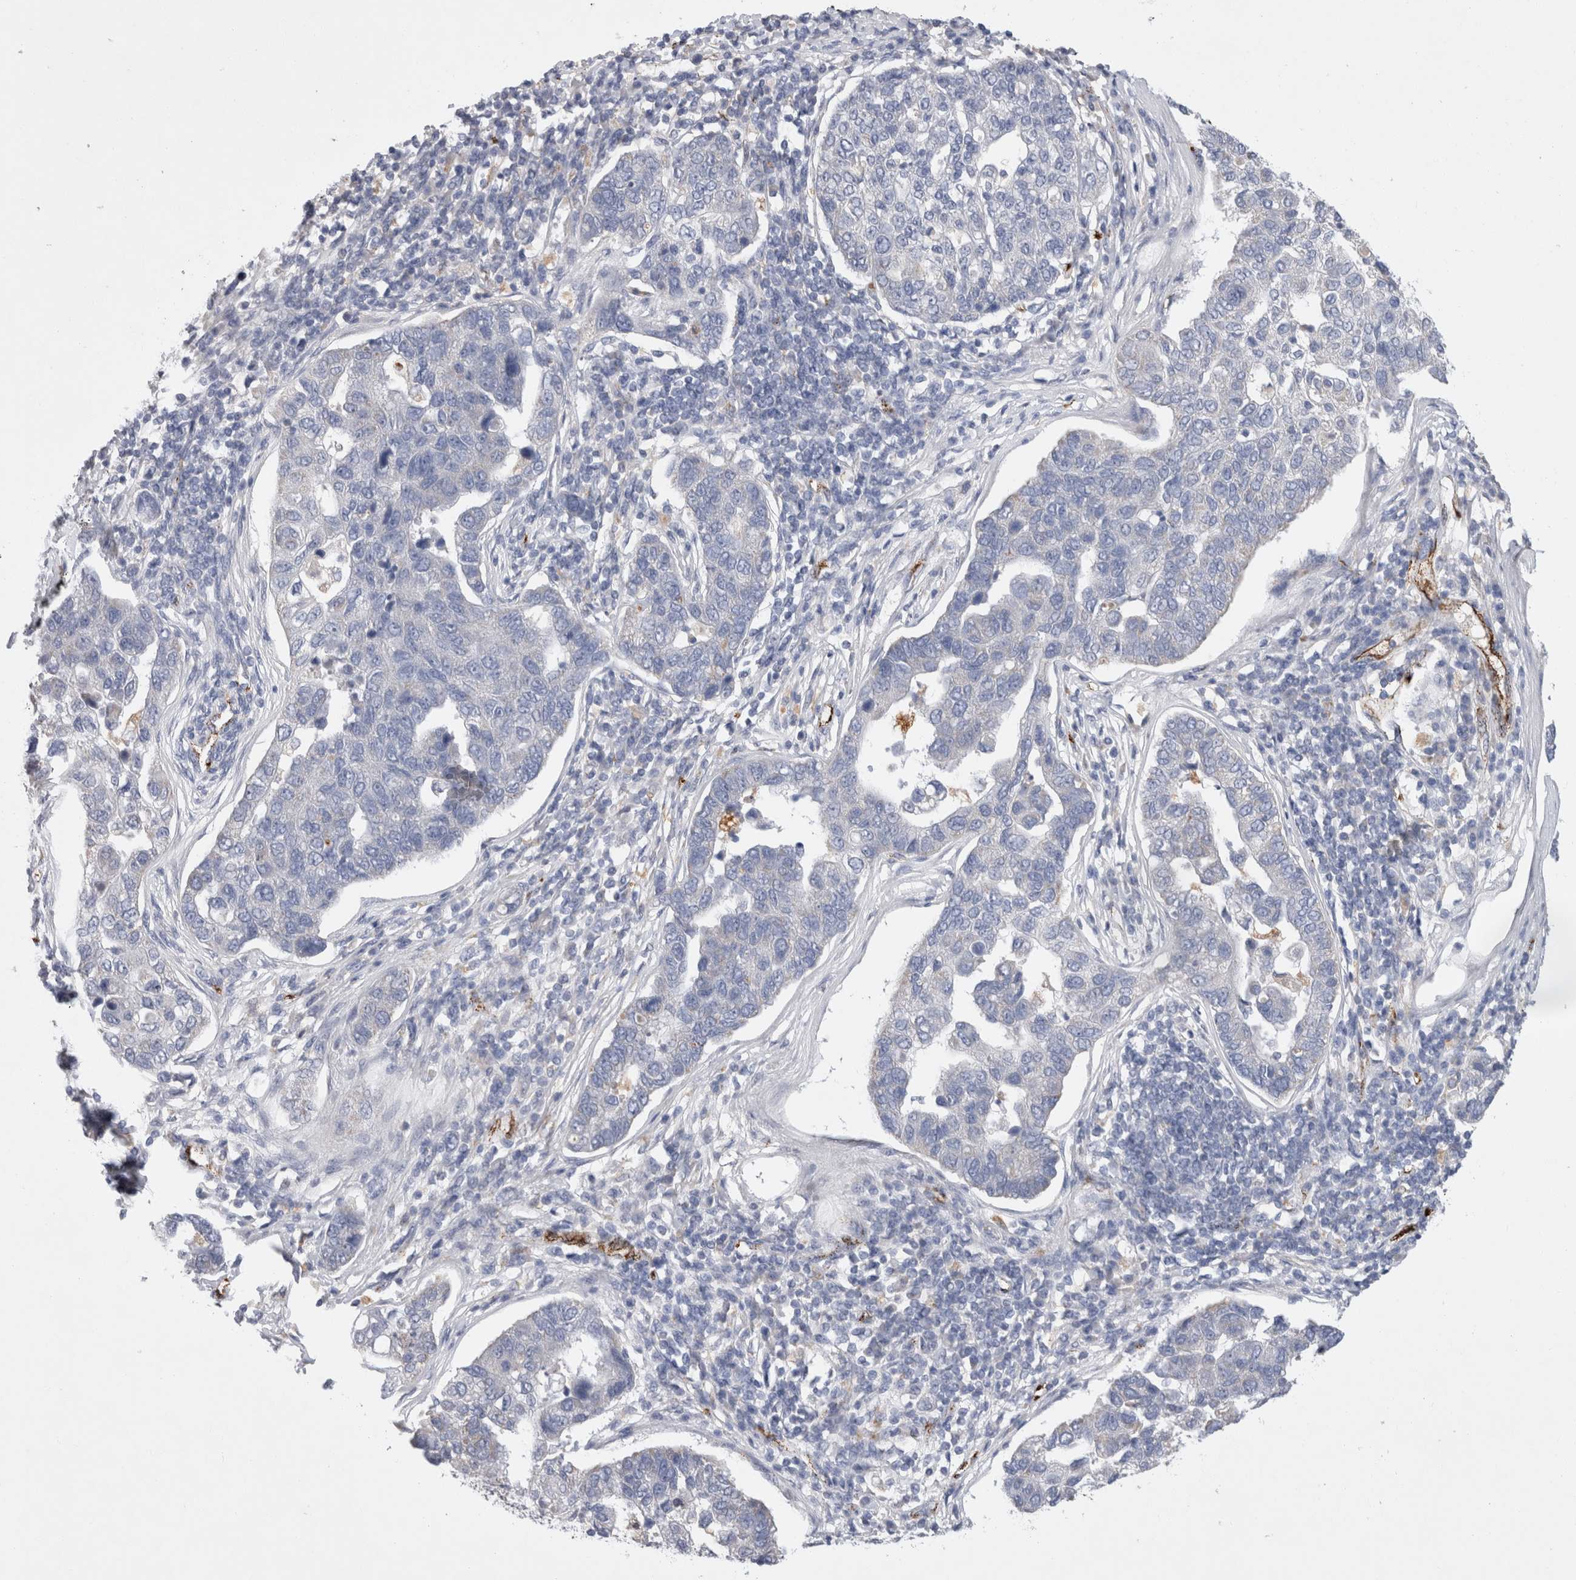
{"staining": {"intensity": "negative", "quantity": "none", "location": "none"}, "tissue": "pancreatic cancer", "cell_type": "Tumor cells", "image_type": "cancer", "snomed": [{"axis": "morphology", "description": "Adenocarcinoma, NOS"}, {"axis": "topography", "description": "Pancreas"}], "caption": "Tumor cells are negative for brown protein staining in pancreatic cancer (adenocarcinoma).", "gene": "IARS2", "patient": {"sex": "female", "age": 61}}